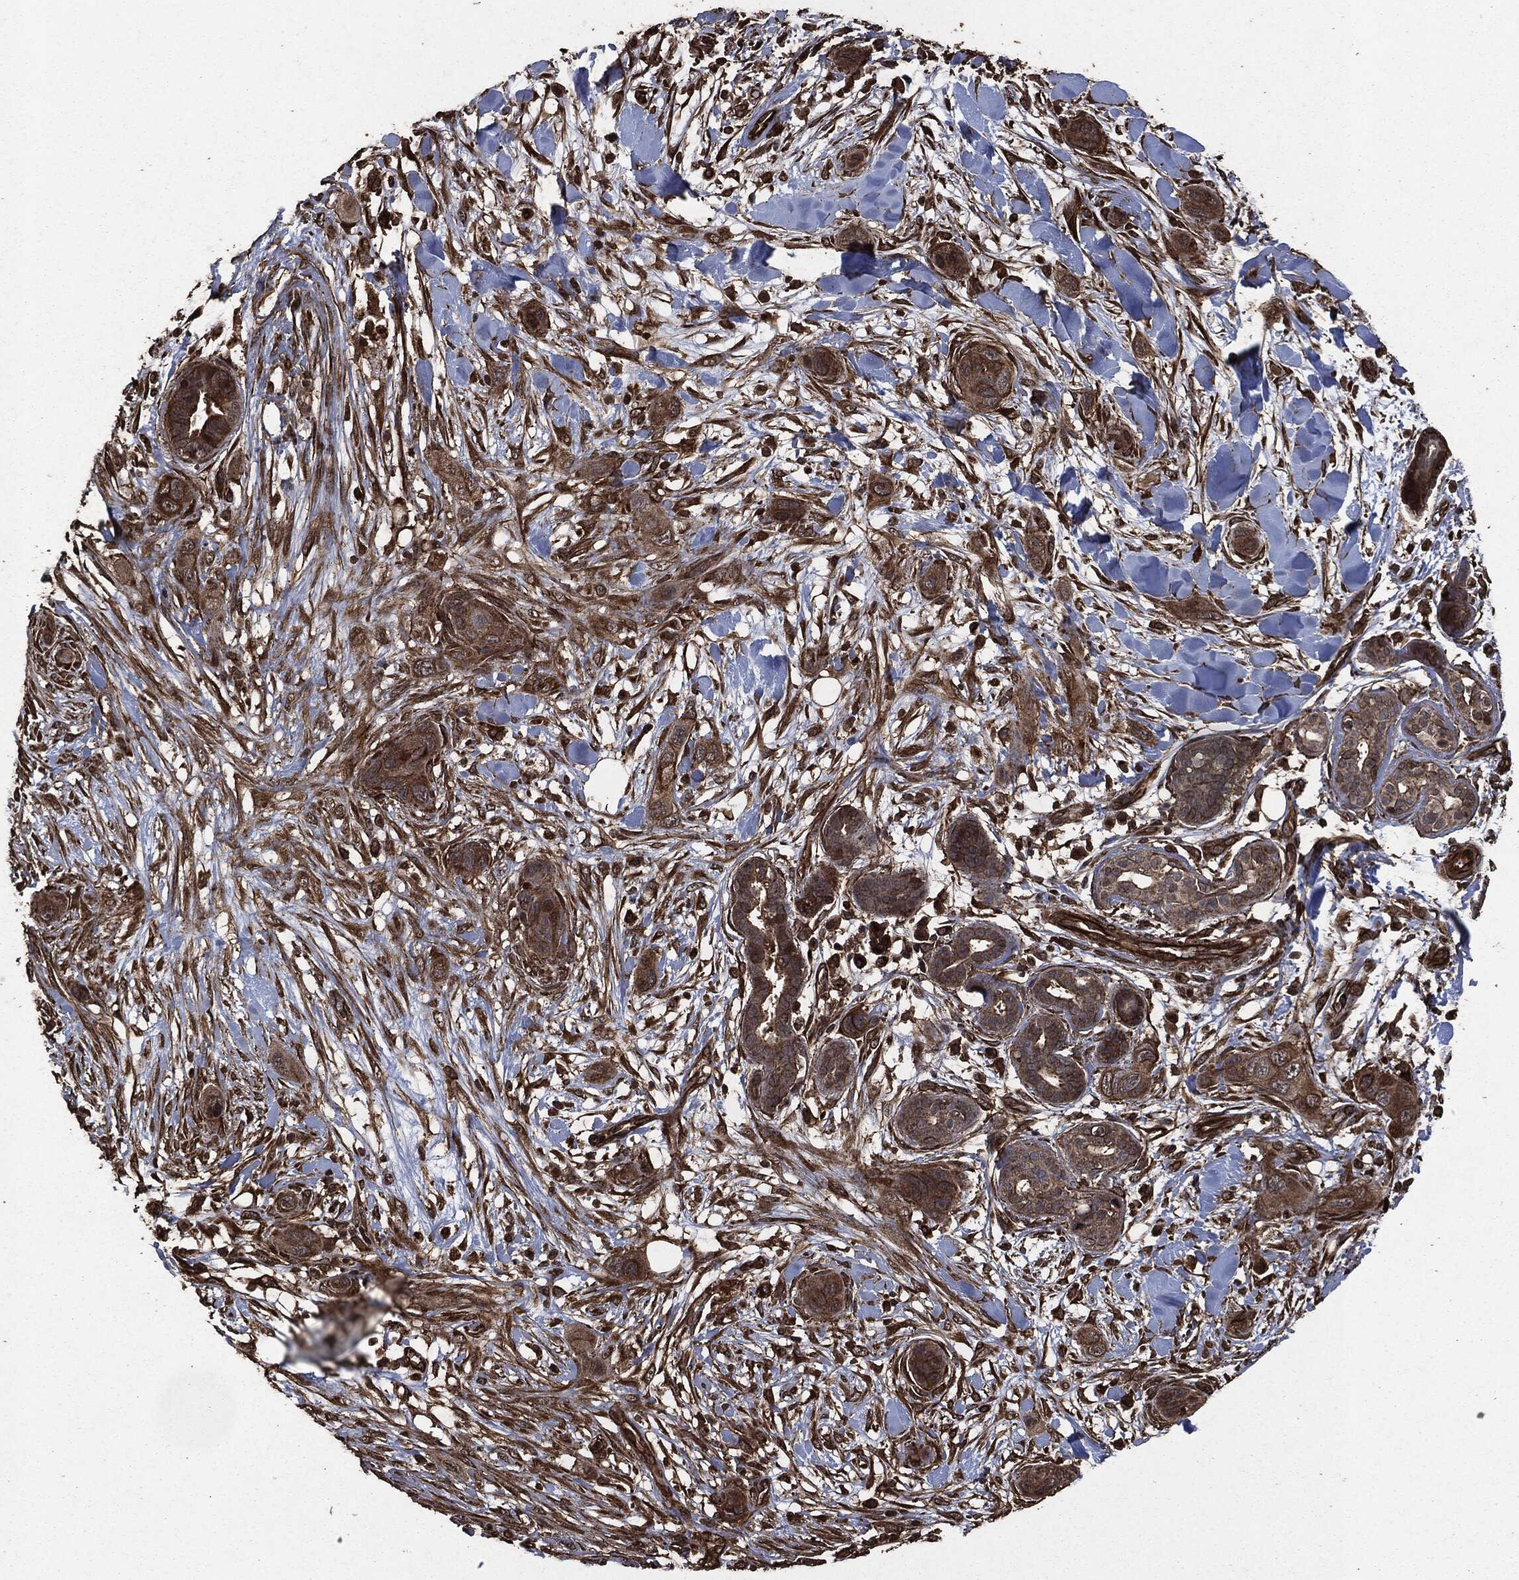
{"staining": {"intensity": "strong", "quantity": "<25%", "location": "cytoplasmic/membranous"}, "tissue": "skin cancer", "cell_type": "Tumor cells", "image_type": "cancer", "snomed": [{"axis": "morphology", "description": "Squamous cell carcinoma, NOS"}, {"axis": "topography", "description": "Skin"}], "caption": "Skin cancer was stained to show a protein in brown. There is medium levels of strong cytoplasmic/membranous staining in about <25% of tumor cells.", "gene": "HRAS", "patient": {"sex": "male", "age": 78}}